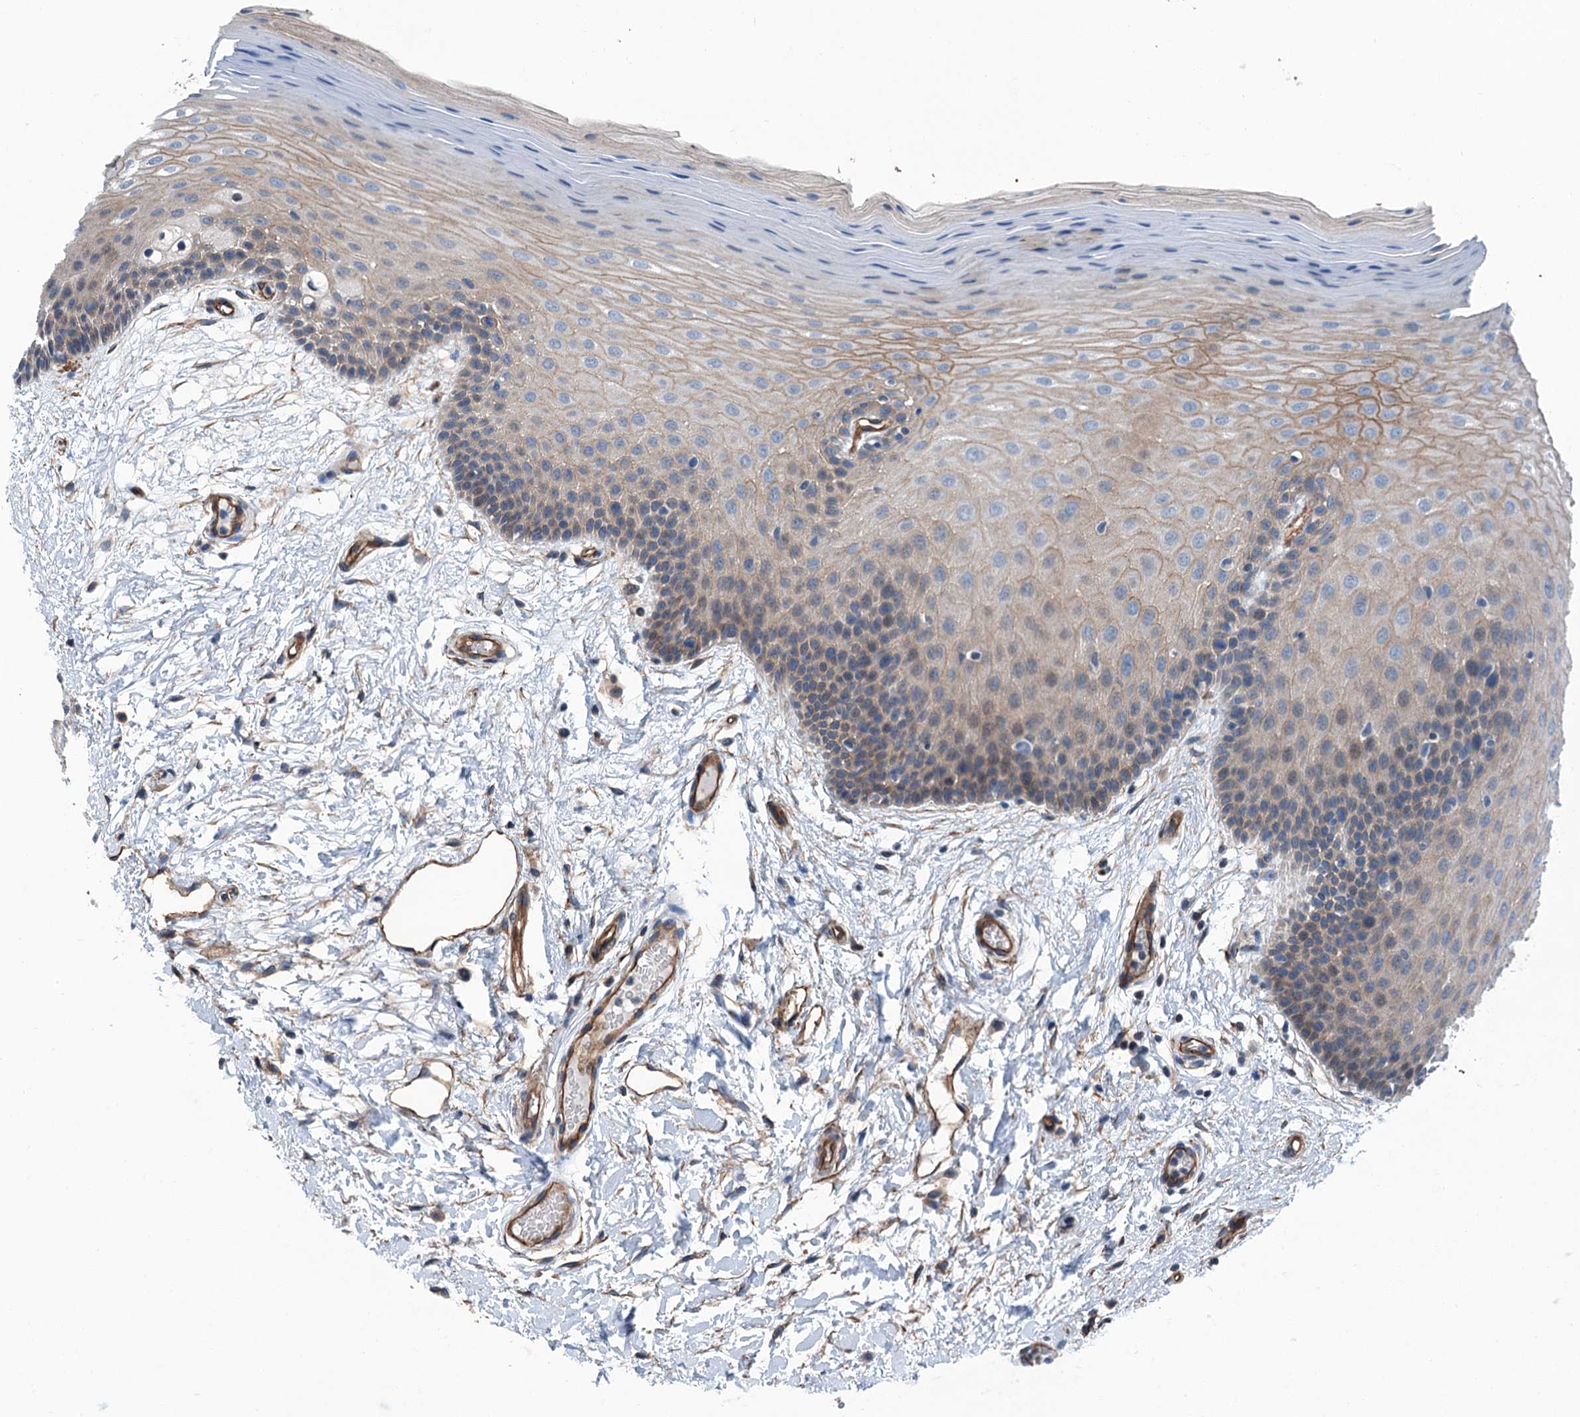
{"staining": {"intensity": "moderate", "quantity": "<25%", "location": "cytoplasmic/membranous"}, "tissue": "oral mucosa", "cell_type": "Squamous epithelial cells", "image_type": "normal", "snomed": [{"axis": "morphology", "description": "Normal tissue, NOS"}, {"axis": "topography", "description": "Oral tissue"}, {"axis": "topography", "description": "Tounge, NOS"}], "caption": "Unremarkable oral mucosa reveals moderate cytoplasmic/membranous staining in approximately <25% of squamous epithelial cells, visualized by immunohistochemistry.", "gene": "NMRAL1", "patient": {"sex": "male", "age": 47}}